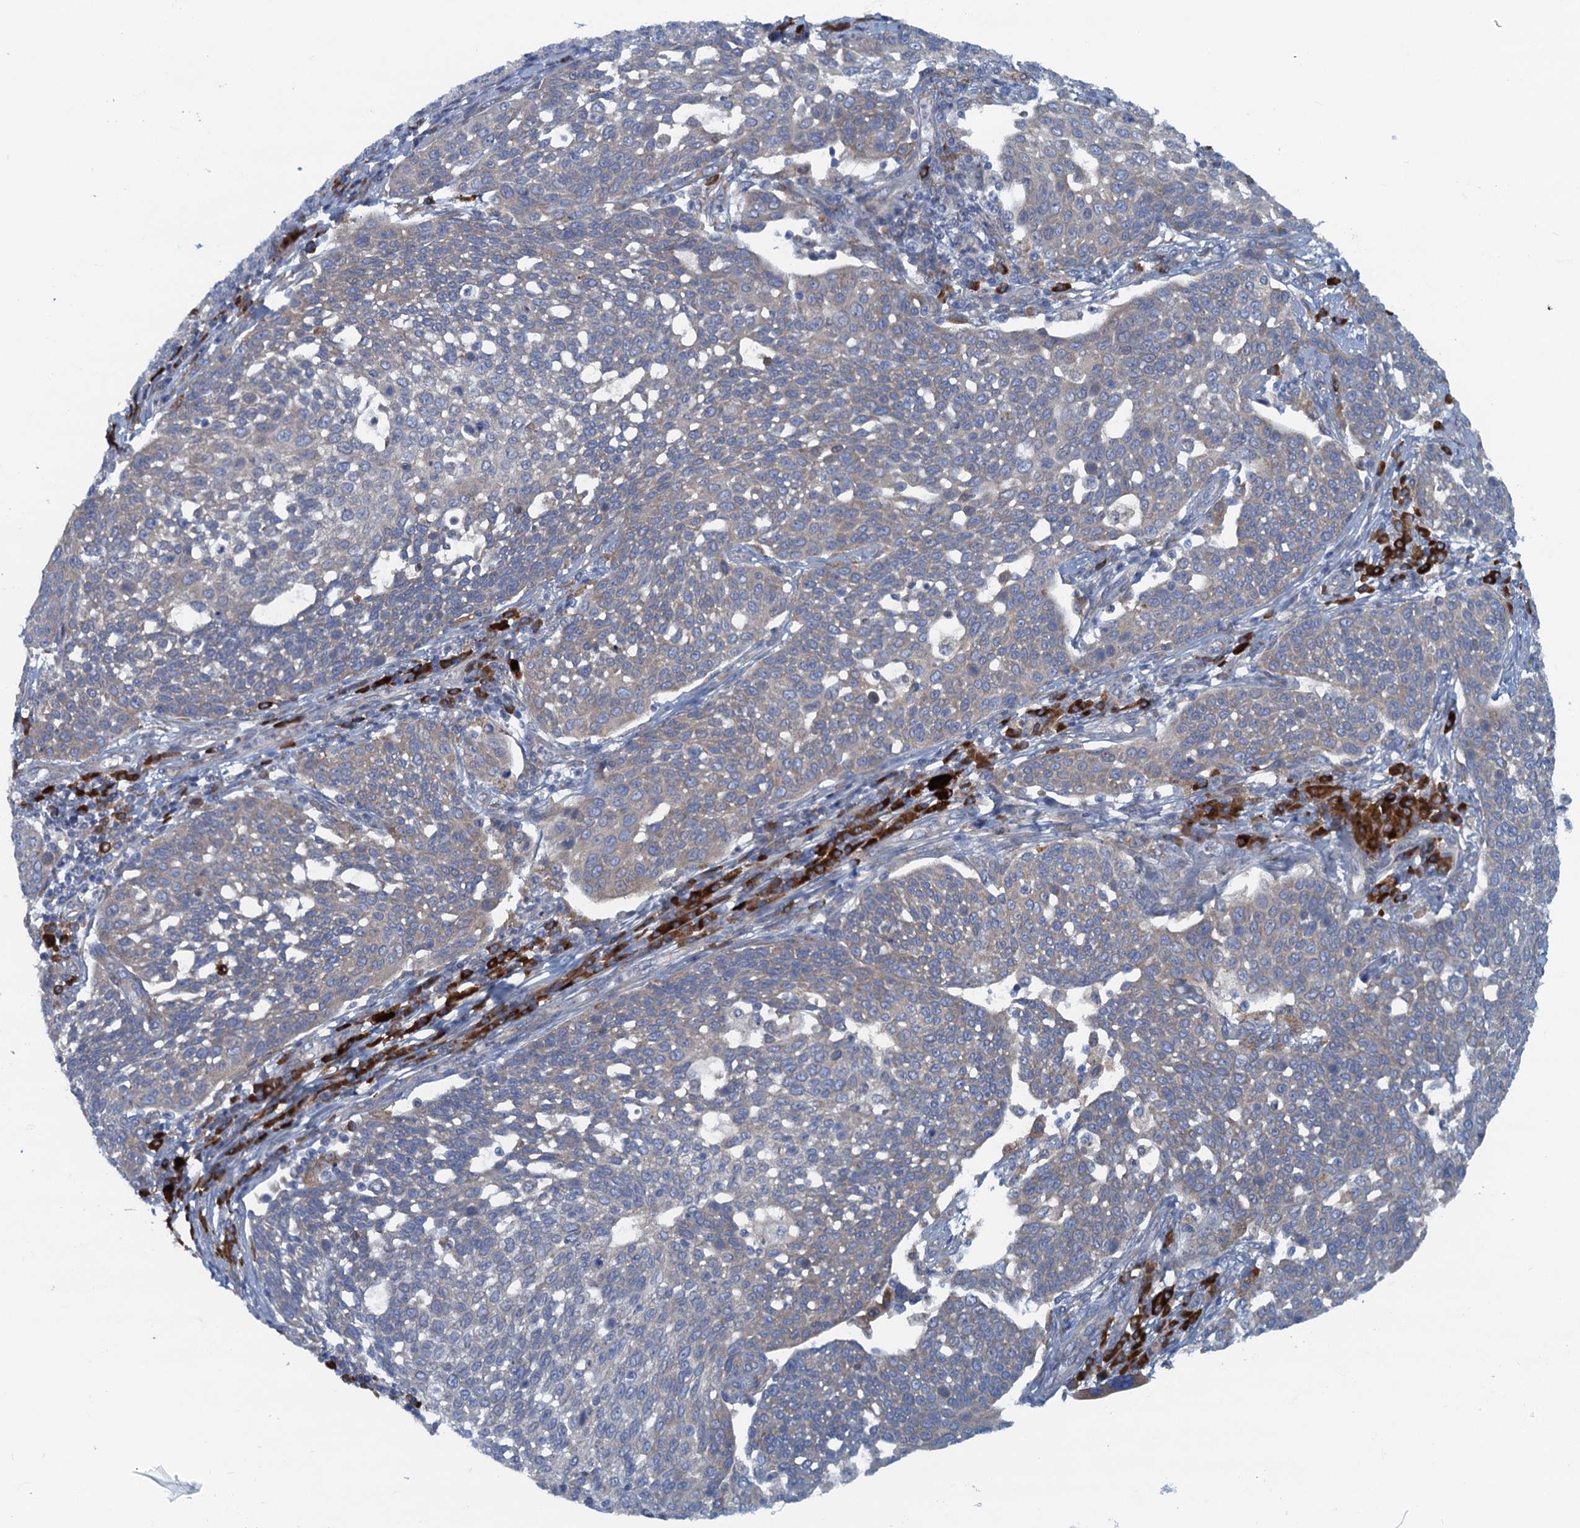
{"staining": {"intensity": "negative", "quantity": "none", "location": "none"}, "tissue": "cervical cancer", "cell_type": "Tumor cells", "image_type": "cancer", "snomed": [{"axis": "morphology", "description": "Squamous cell carcinoma, NOS"}, {"axis": "topography", "description": "Cervix"}], "caption": "Immunohistochemical staining of cervical cancer (squamous cell carcinoma) demonstrates no significant staining in tumor cells.", "gene": "MYDGF", "patient": {"sex": "female", "age": 34}}